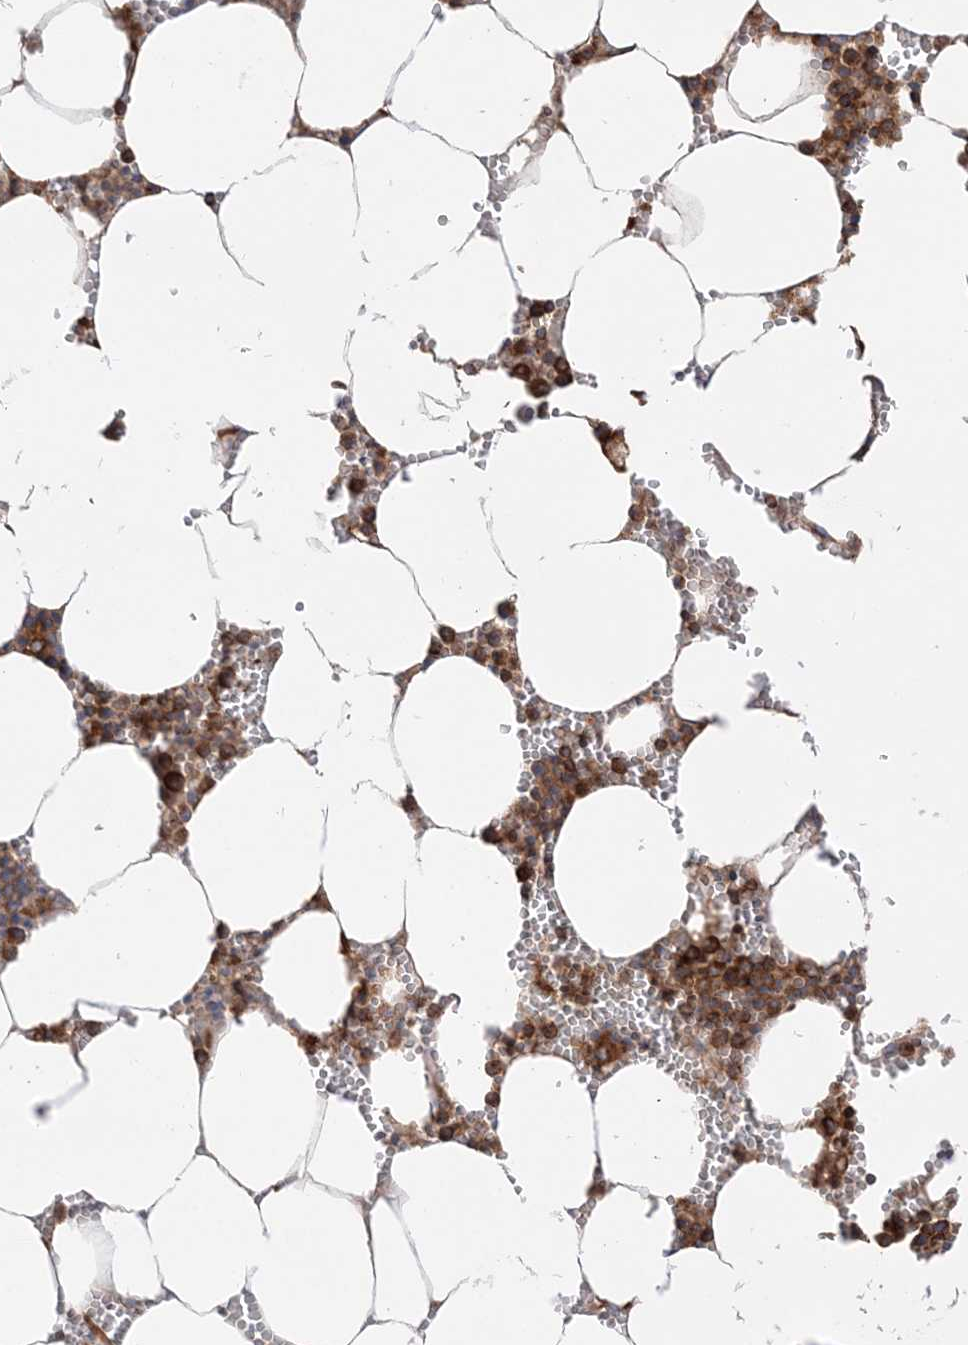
{"staining": {"intensity": "moderate", "quantity": ">75%", "location": "cytoplasmic/membranous"}, "tissue": "bone marrow", "cell_type": "Hematopoietic cells", "image_type": "normal", "snomed": [{"axis": "morphology", "description": "Normal tissue, NOS"}, {"axis": "topography", "description": "Bone marrow"}], "caption": "Benign bone marrow exhibits moderate cytoplasmic/membranous staining in about >75% of hematopoietic cells The protein of interest is stained brown, and the nuclei are stained in blue (DAB IHC with brightfield microscopy, high magnification)..", "gene": "TBC1D5", "patient": {"sex": "male", "age": 70}}